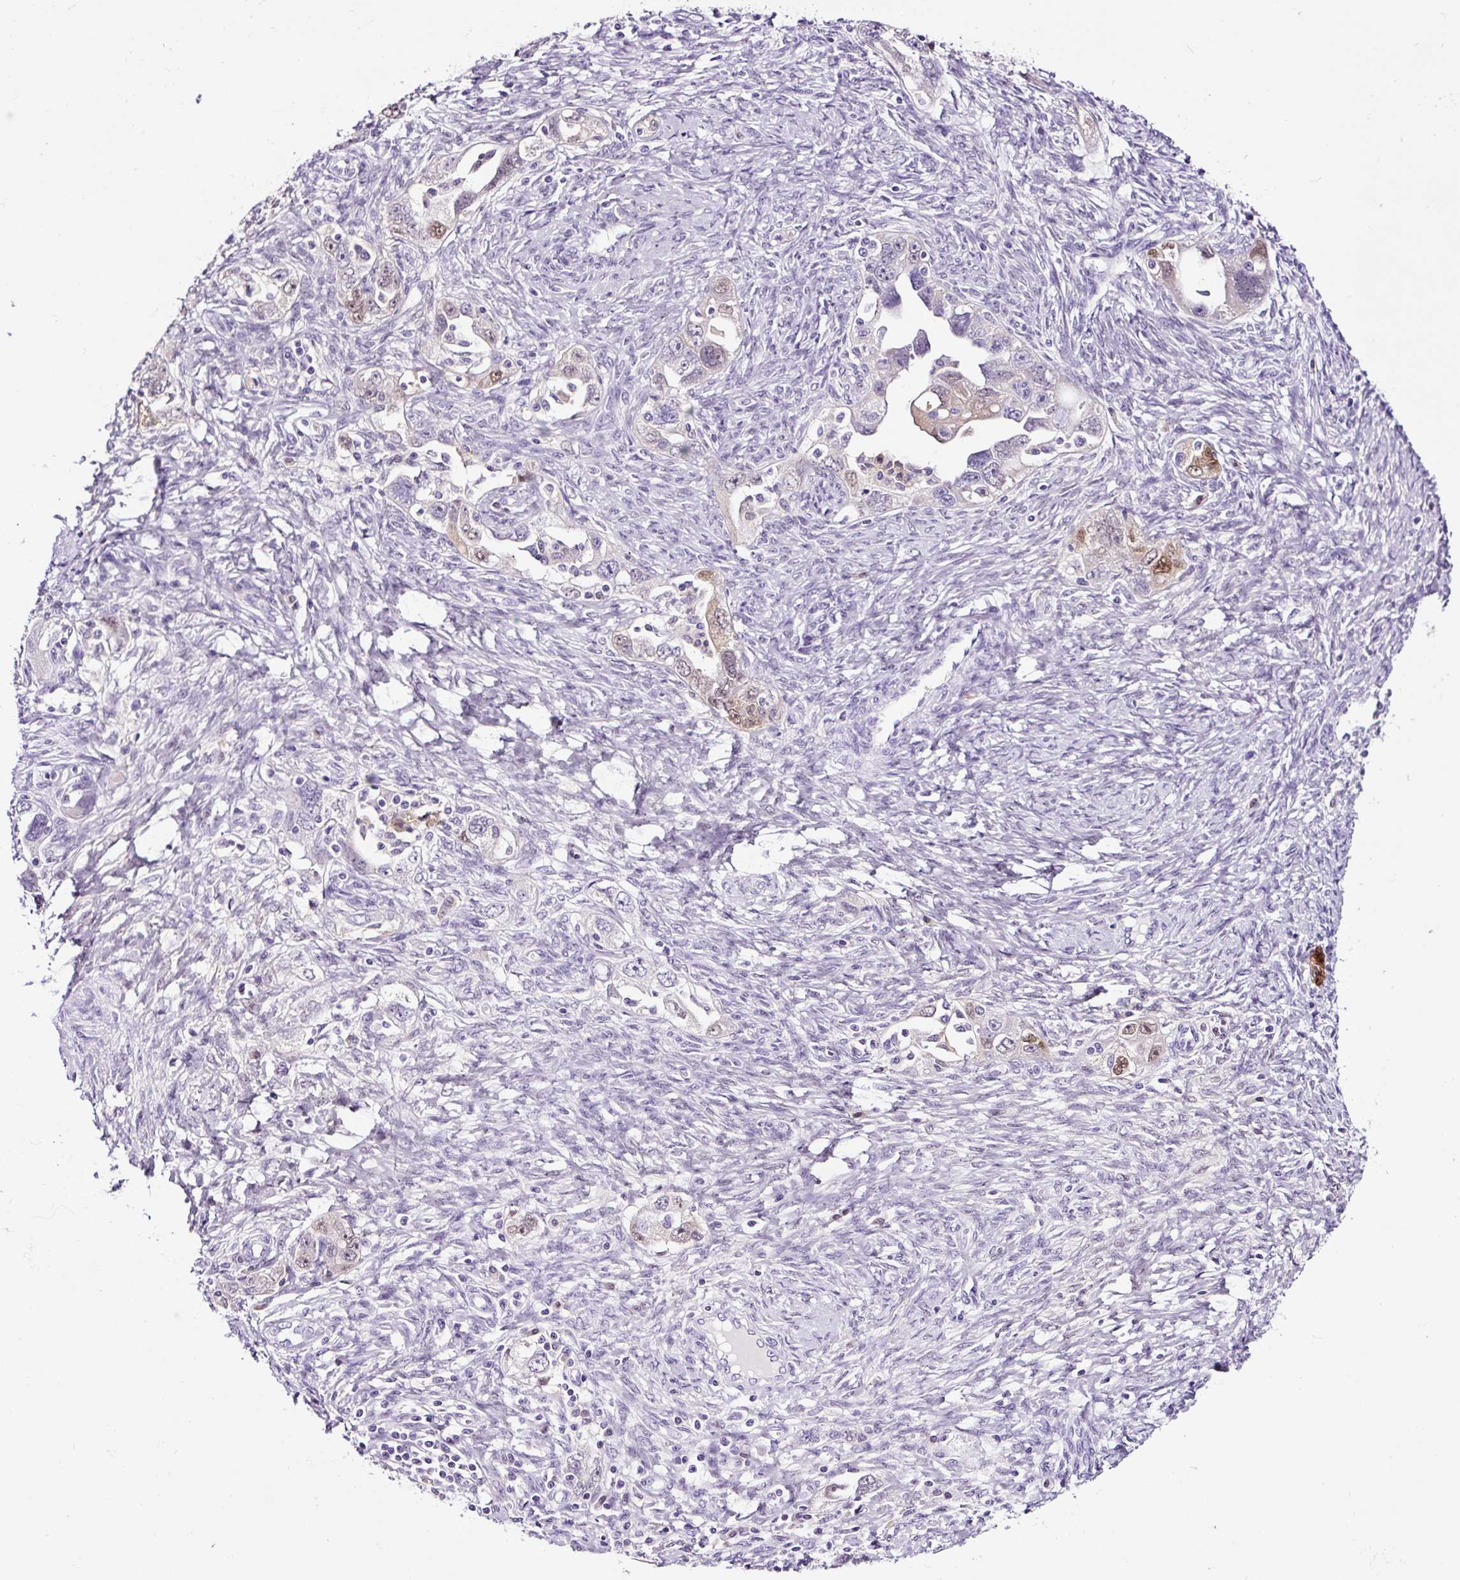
{"staining": {"intensity": "weak", "quantity": "25%-75%", "location": "nuclear"}, "tissue": "ovarian cancer", "cell_type": "Tumor cells", "image_type": "cancer", "snomed": [{"axis": "morphology", "description": "Carcinoma, NOS"}, {"axis": "morphology", "description": "Cystadenocarcinoma, serous, NOS"}, {"axis": "topography", "description": "Ovary"}], "caption": "Immunohistochemical staining of ovarian serous cystadenocarcinoma reveals low levels of weak nuclear protein staining in approximately 25%-75% of tumor cells.", "gene": "TAFA3", "patient": {"sex": "female", "age": 69}}